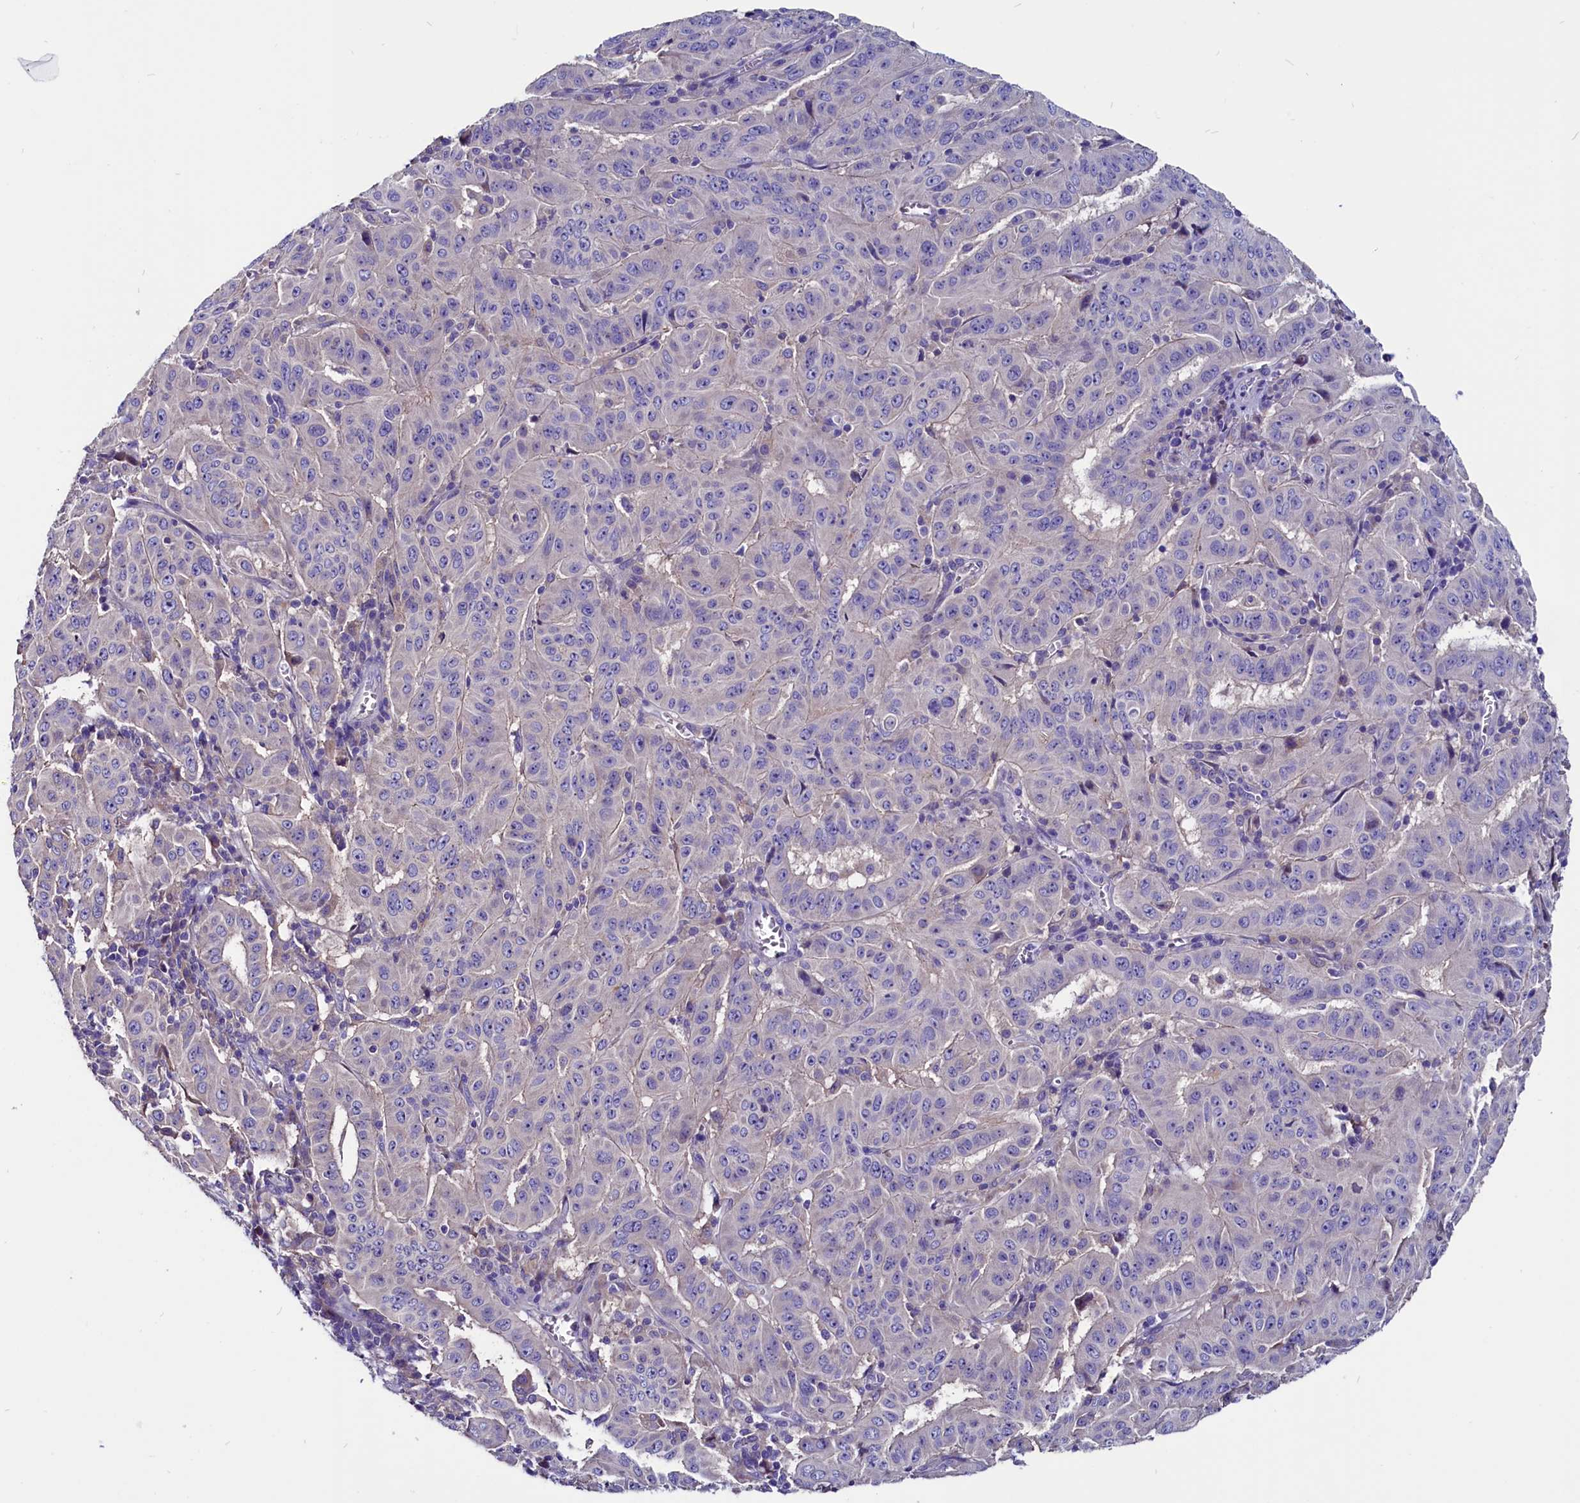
{"staining": {"intensity": "negative", "quantity": "none", "location": "none"}, "tissue": "pancreatic cancer", "cell_type": "Tumor cells", "image_type": "cancer", "snomed": [{"axis": "morphology", "description": "Adenocarcinoma, NOS"}, {"axis": "topography", "description": "Pancreas"}], "caption": "The image shows no significant positivity in tumor cells of pancreatic cancer.", "gene": "CCBE1", "patient": {"sex": "male", "age": 63}}